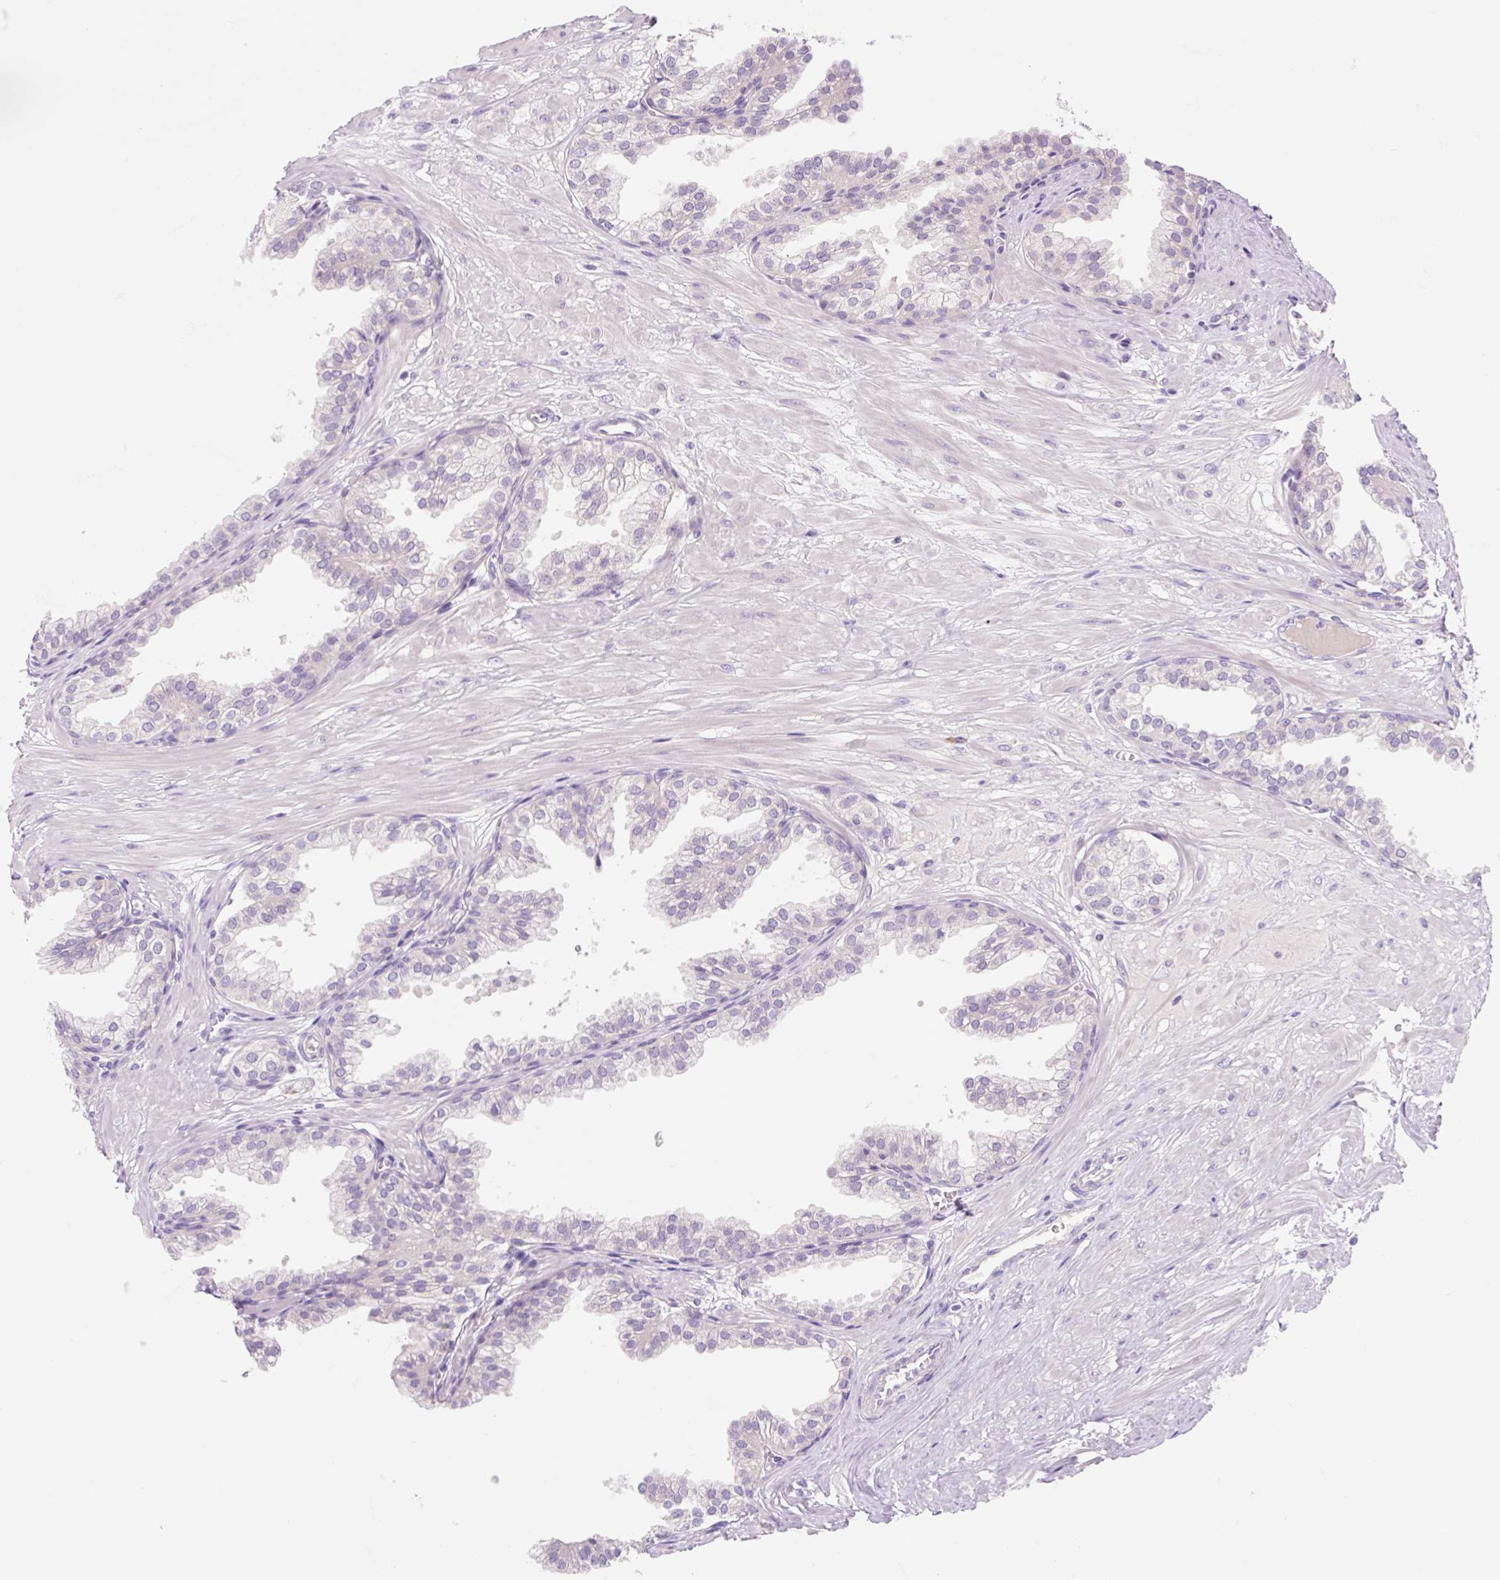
{"staining": {"intensity": "negative", "quantity": "none", "location": "none"}, "tissue": "prostate", "cell_type": "Glandular cells", "image_type": "normal", "snomed": [{"axis": "morphology", "description": "Normal tissue, NOS"}, {"axis": "topography", "description": "Prostate"}, {"axis": "topography", "description": "Peripheral nerve tissue"}], "caption": "Immunohistochemical staining of benign human prostate demonstrates no significant positivity in glandular cells.", "gene": "CELF6", "patient": {"sex": "male", "age": 55}}